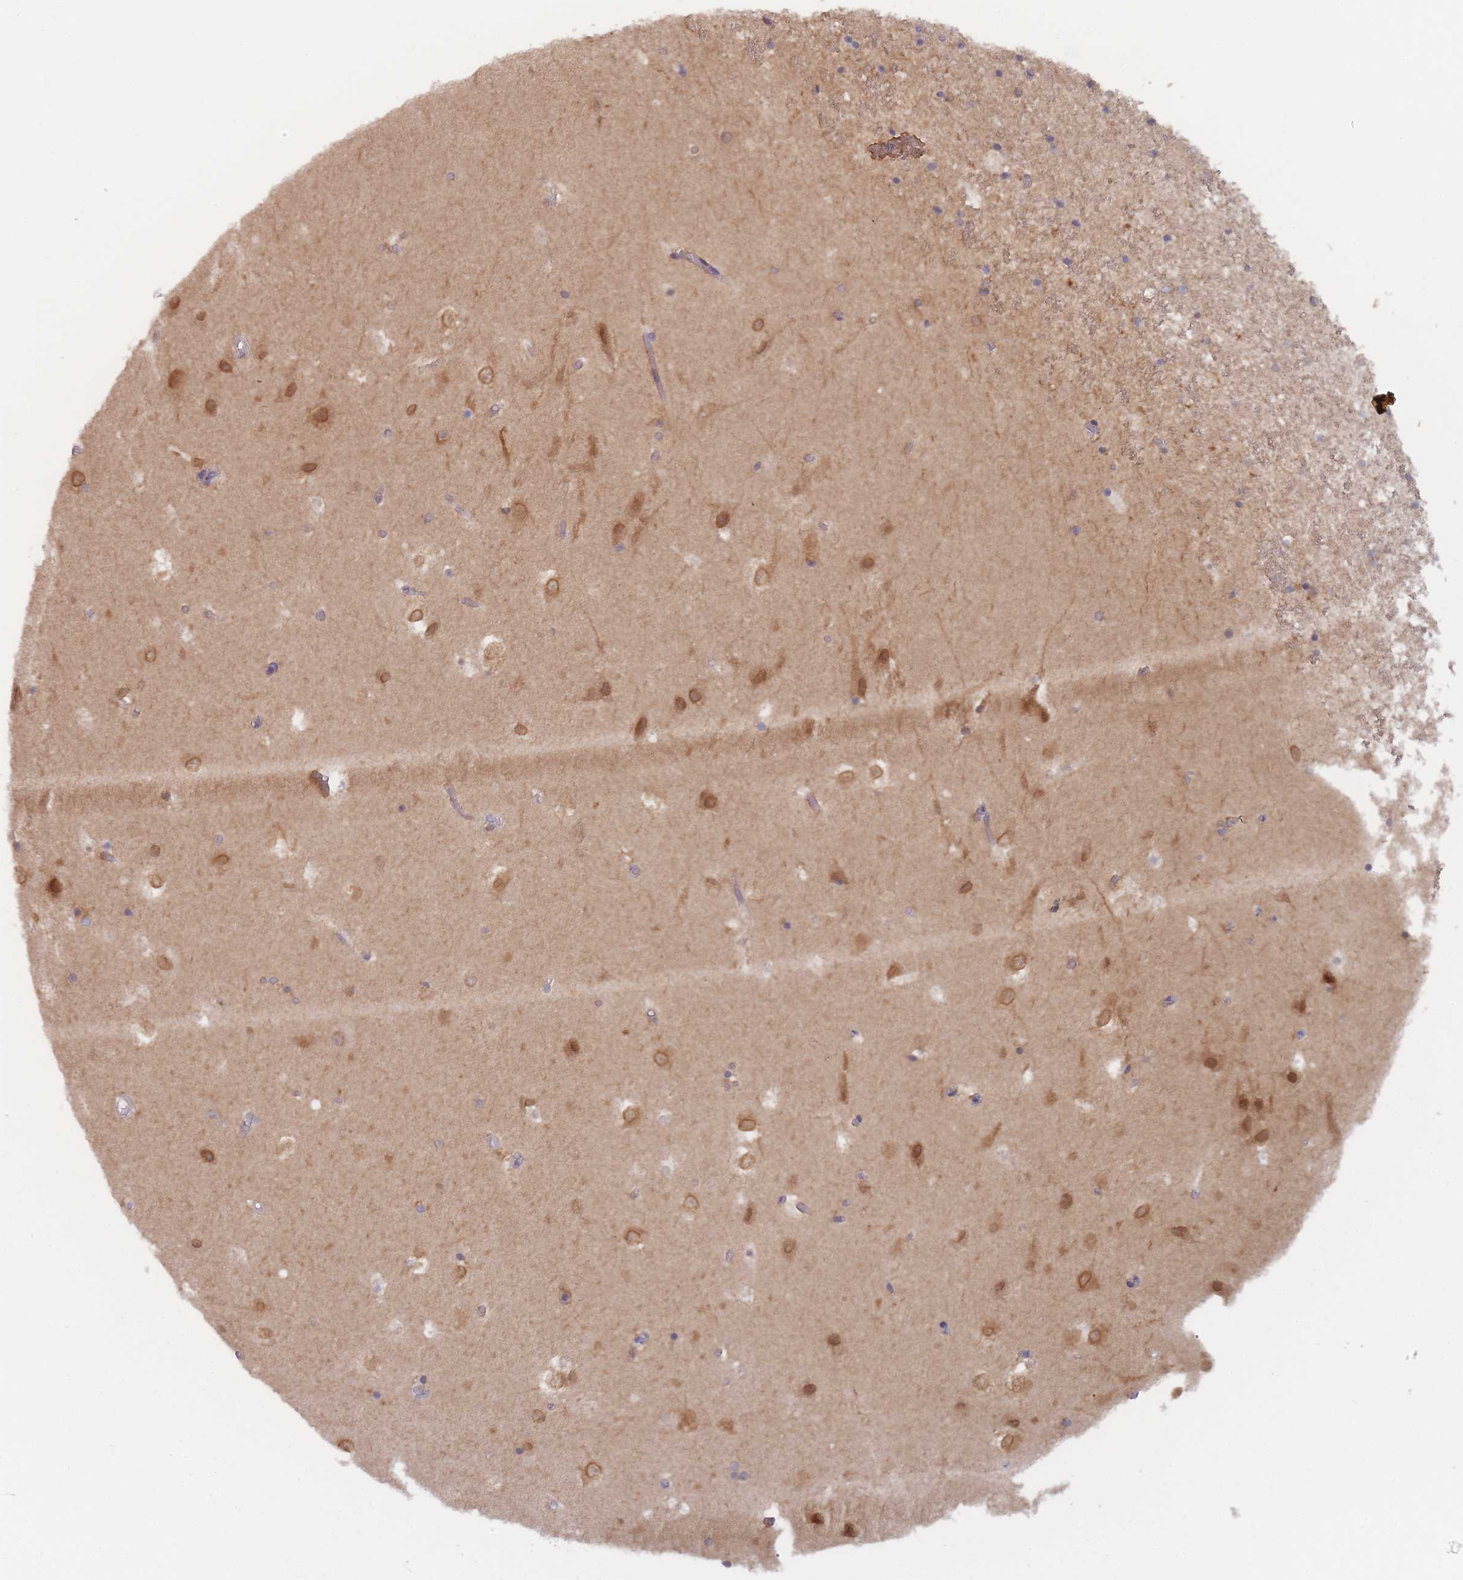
{"staining": {"intensity": "weak", "quantity": "<25%", "location": "cytoplasmic/membranous"}, "tissue": "hippocampus", "cell_type": "Glial cells", "image_type": "normal", "snomed": [{"axis": "morphology", "description": "Normal tissue, NOS"}, {"axis": "topography", "description": "Hippocampus"}], "caption": "A high-resolution photomicrograph shows IHC staining of unremarkable hippocampus, which shows no significant expression in glial cells. (Brightfield microscopy of DAB IHC at high magnification).", "gene": "EFCC1", "patient": {"sex": "female", "age": 52}}